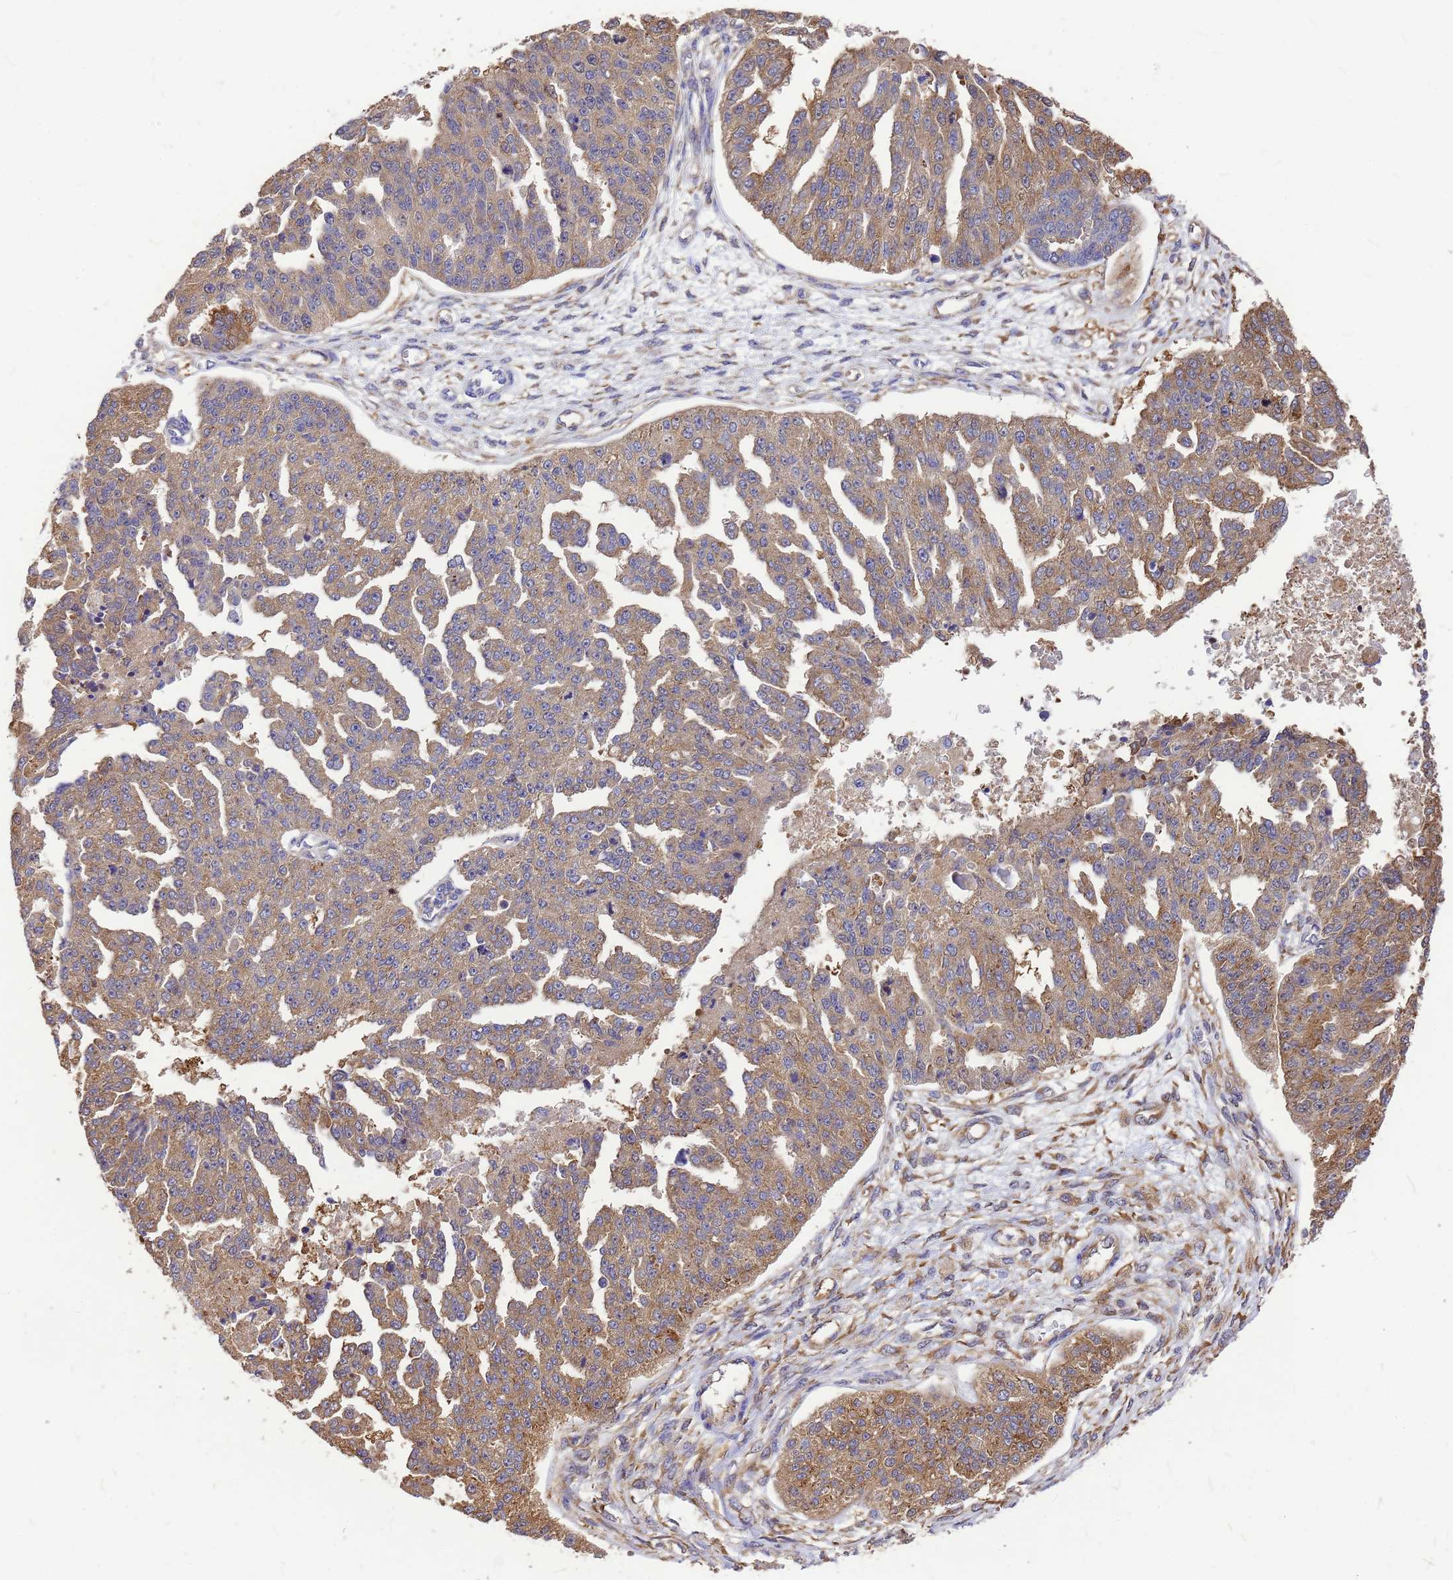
{"staining": {"intensity": "weak", "quantity": ">75%", "location": "cytoplasmic/membranous"}, "tissue": "ovarian cancer", "cell_type": "Tumor cells", "image_type": "cancer", "snomed": [{"axis": "morphology", "description": "Cystadenocarcinoma, serous, NOS"}, {"axis": "topography", "description": "Ovary"}], "caption": "This photomicrograph reveals IHC staining of ovarian serous cystadenocarcinoma, with low weak cytoplasmic/membranous positivity in approximately >75% of tumor cells.", "gene": "GID4", "patient": {"sex": "female", "age": 58}}